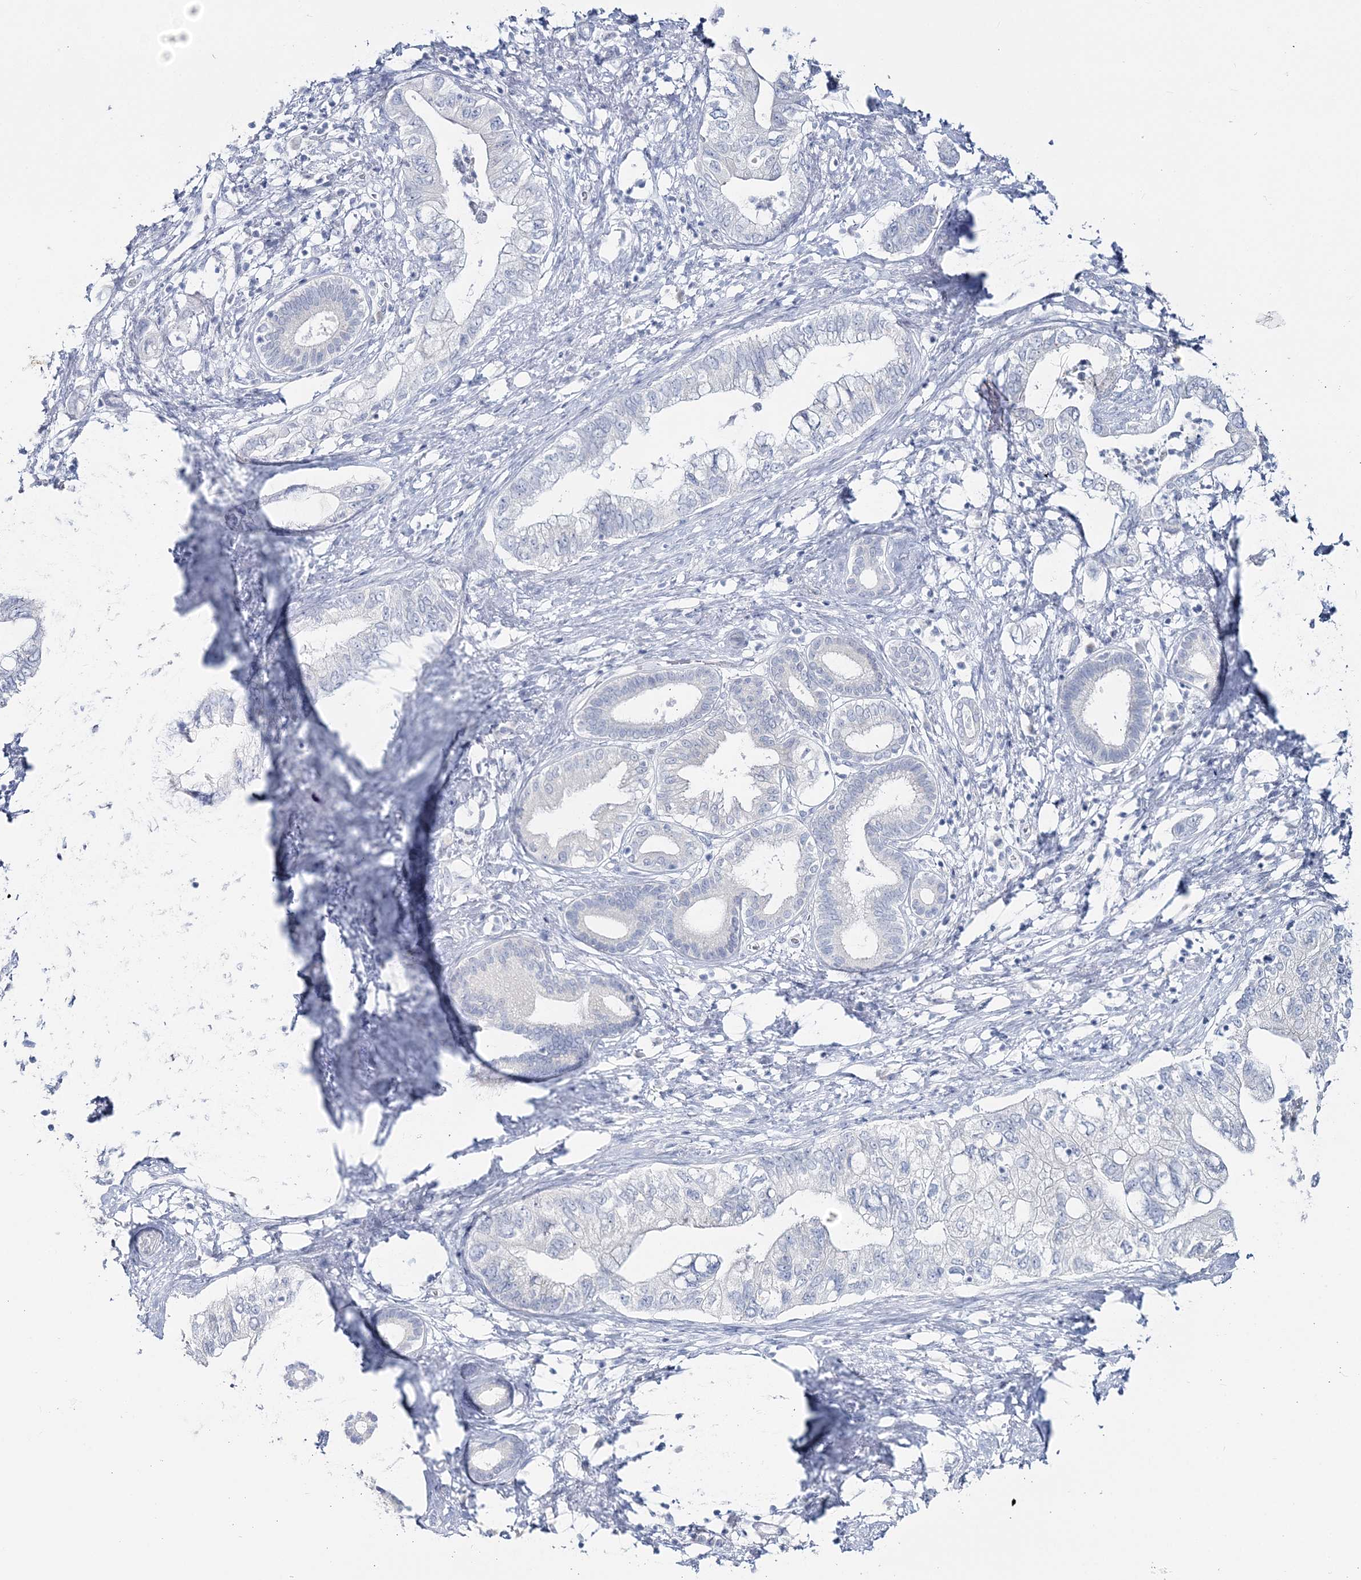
{"staining": {"intensity": "negative", "quantity": "none", "location": "none"}, "tissue": "pancreatic cancer", "cell_type": "Tumor cells", "image_type": "cancer", "snomed": [{"axis": "morphology", "description": "Adenocarcinoma, NOS"}, {"axis": "topography", "description": "Pancreas"}], "caption": "High magnification brightfield microscopy of pancreatic adenocarcinoma stained with DAB (3,3'-diaminobenzidine) (brown) and counterstained with hematoxylin (blue): tumor cells show no significant expression. (Stains: DAB (3,3'-diaminobenzidine) IHC with hematoxylin counter stain, Microscopy: brightfield microscopy at high magnification).", "gene": "CYP3A4", "patient": {"sex": "female", "age": 73}}